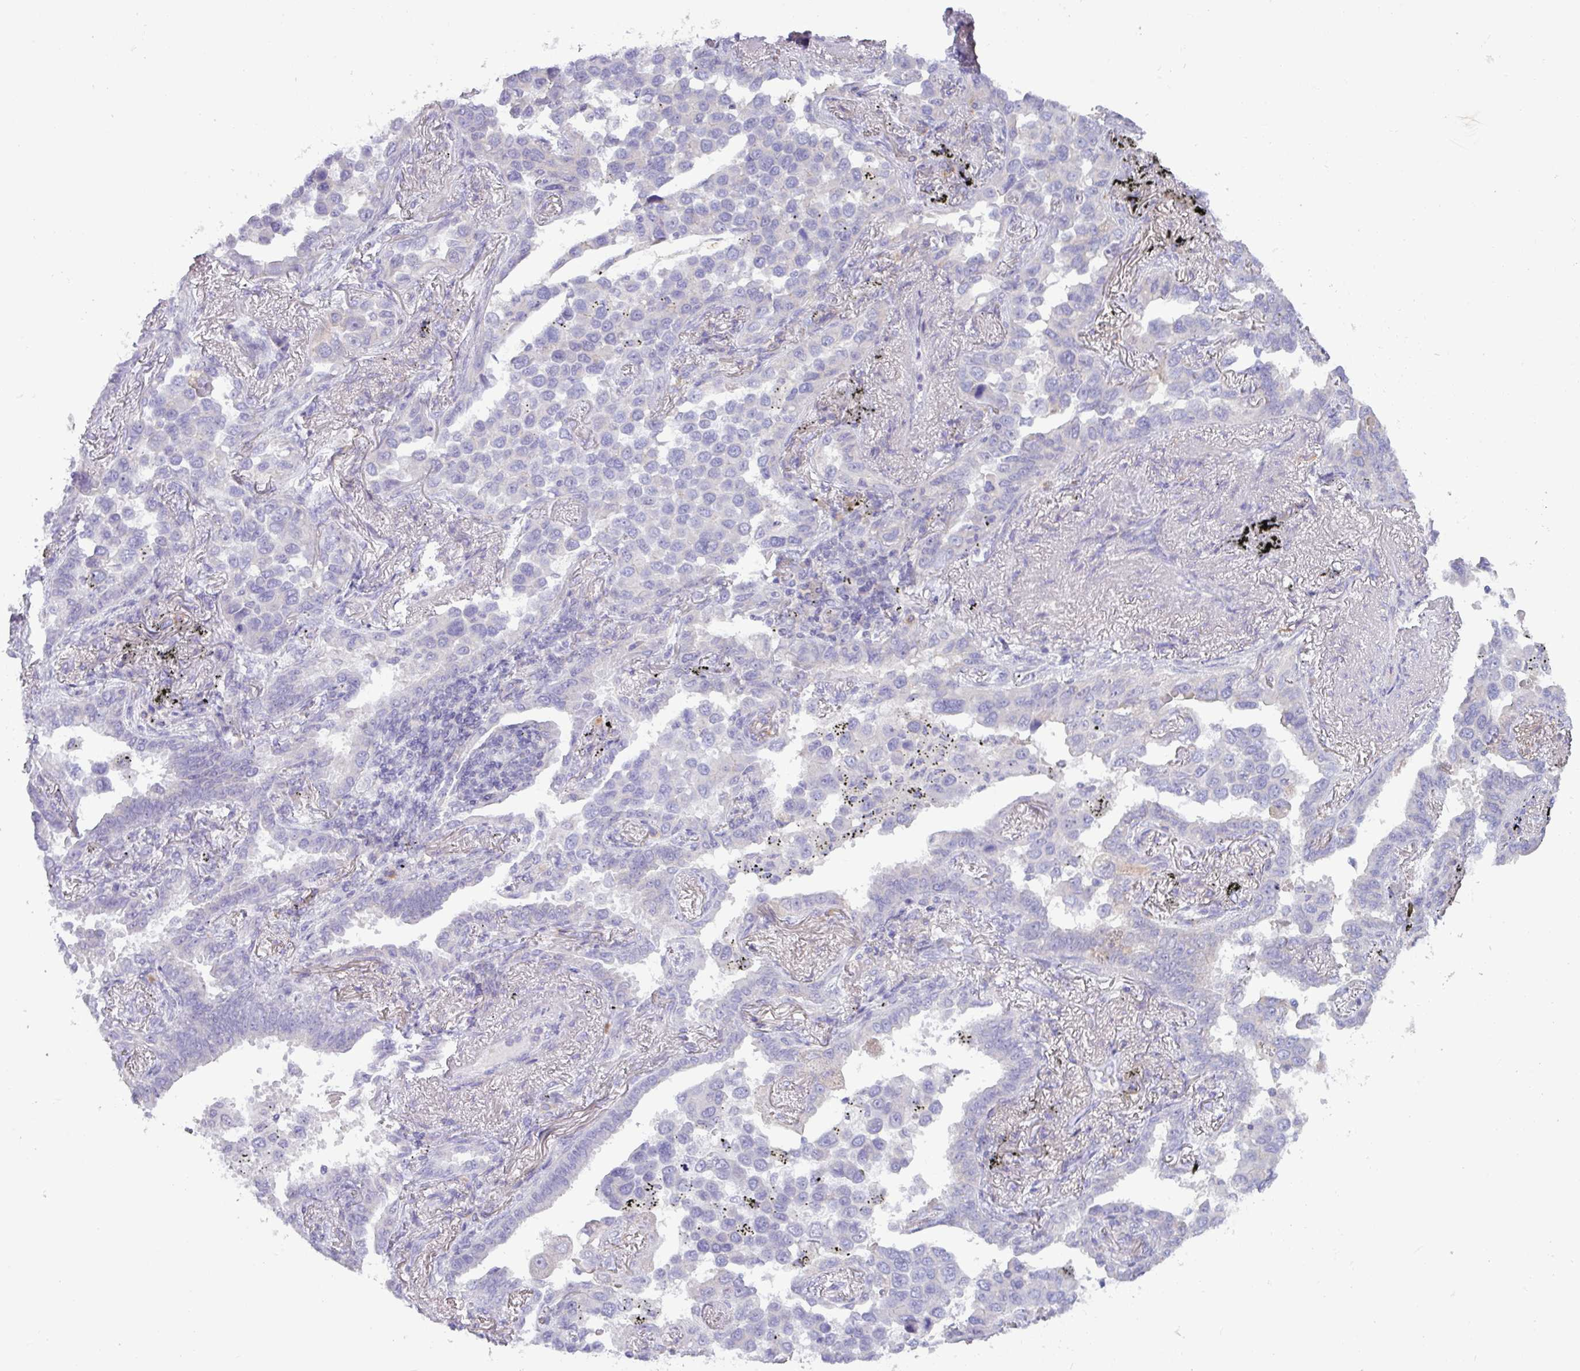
{"staining": {"intensity": "negative", "quantity": "none", "location": "none"}, "tissue": "lung cancer", "cell_type": "Tumor cells", "image_type": "cancer", "snomed": [{"axis": "morphology", "description": "Adenocarcinoma, NOS"}, {"axis": "topography", "description": "Lung"}], "caption": "Immunohistochemistry image of lung adenocarcinoma stained for a protein (brown), which reveals no expression in tumor cells.", "gene": "TNFSF12", "patient": {"sex": "male", "age": 67}}